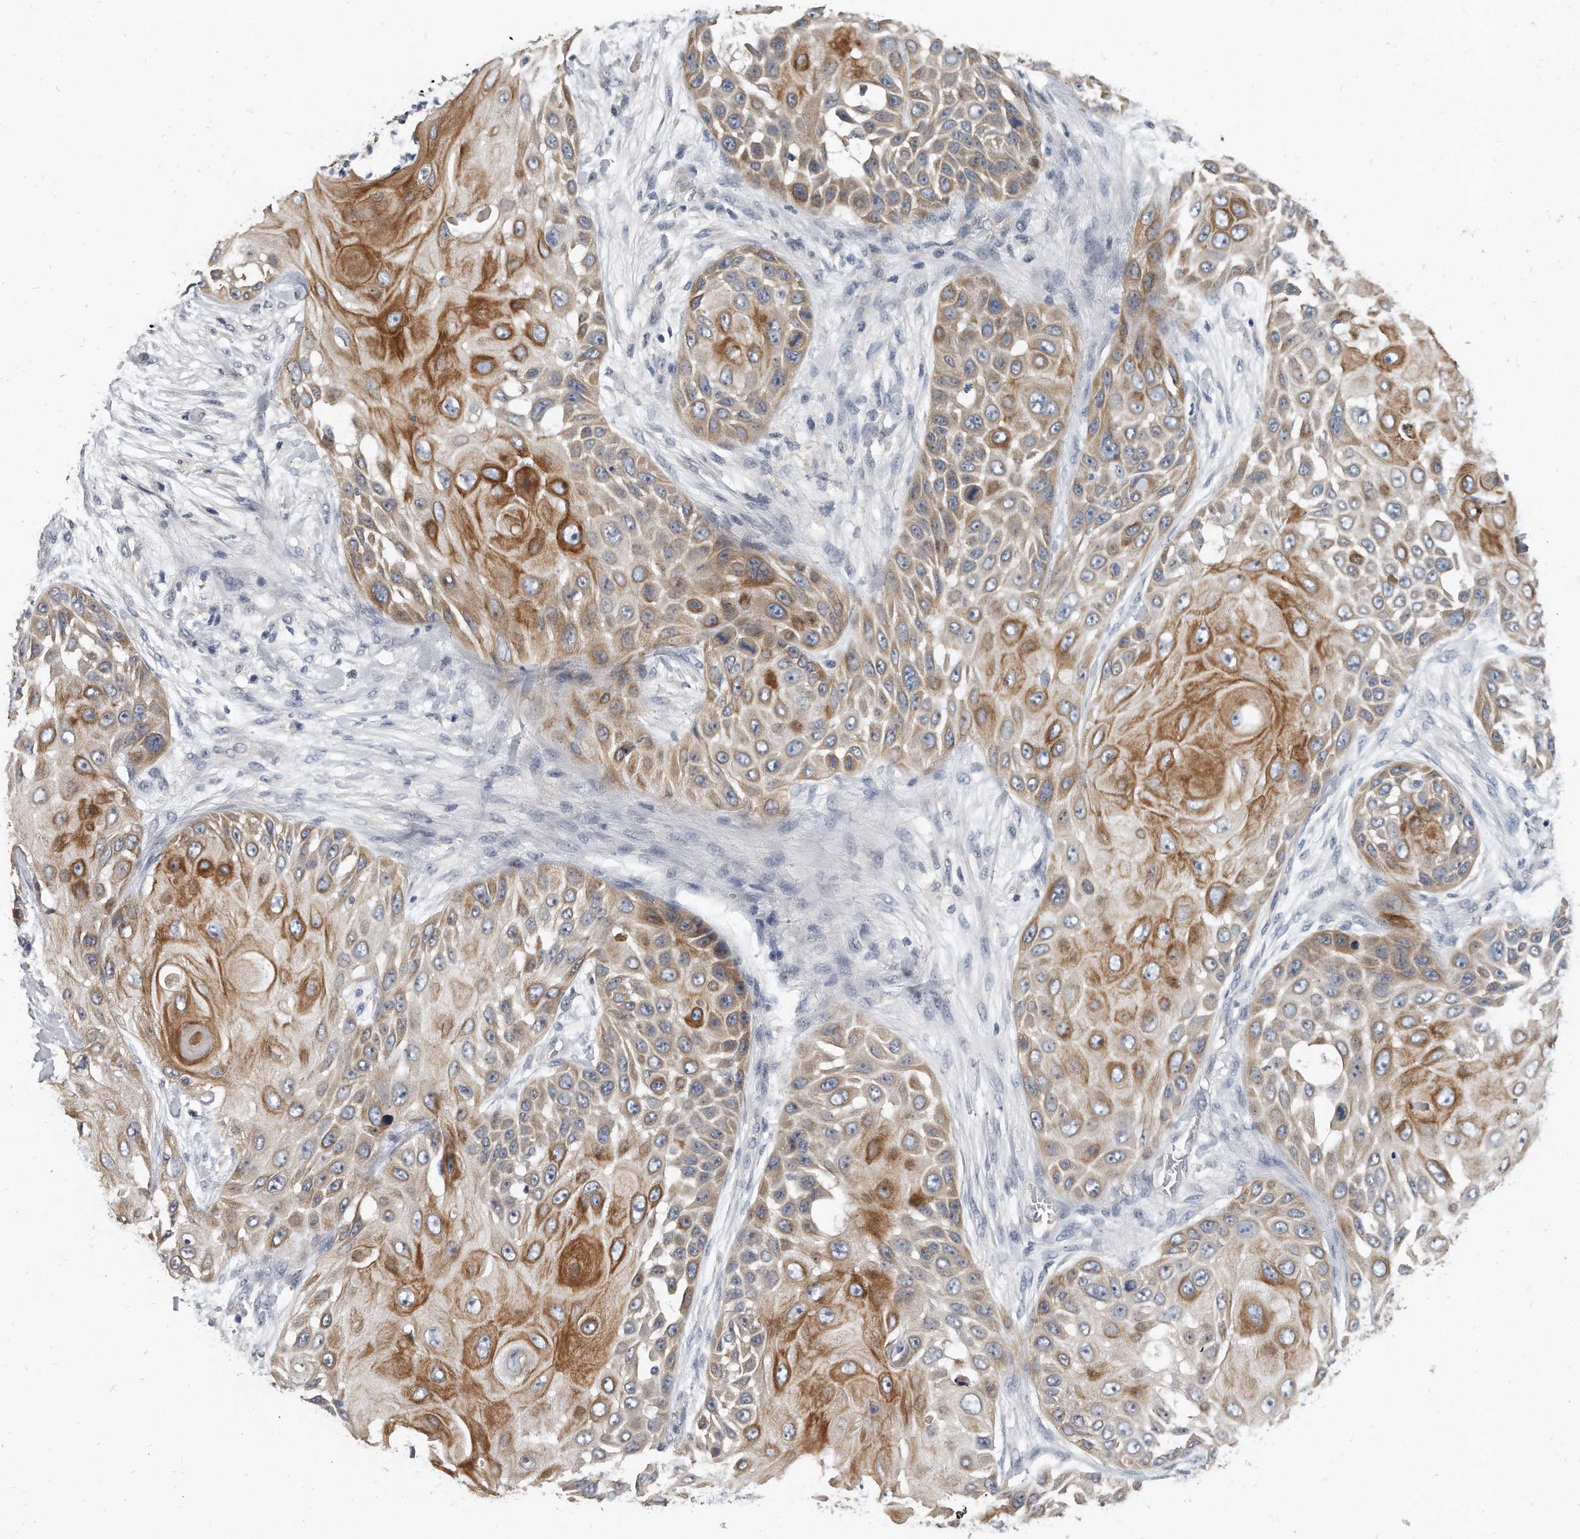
{"staining": {"intensity": "moderate", "quantity": "25%-75%", "location": "cytoplasmic/membranous"}, "tissue": "skin cancer", "cell_type": "Tumor cells", "image_type": "cancer", "snomed": [{"axis": "morphology", "description": "Squamous cell carcinoma, NOS"}, {"axis": "topography", "description": "Skin"}], "caption": "Human skin squamous cell carcinoma stained for a protein (brown) shows moderate cytoplasmic/membranous positive expression in approximately 25%-75% of tumor cells.", "gene": "KLHL7", "patient": {"sex": "female", "age": 44}}